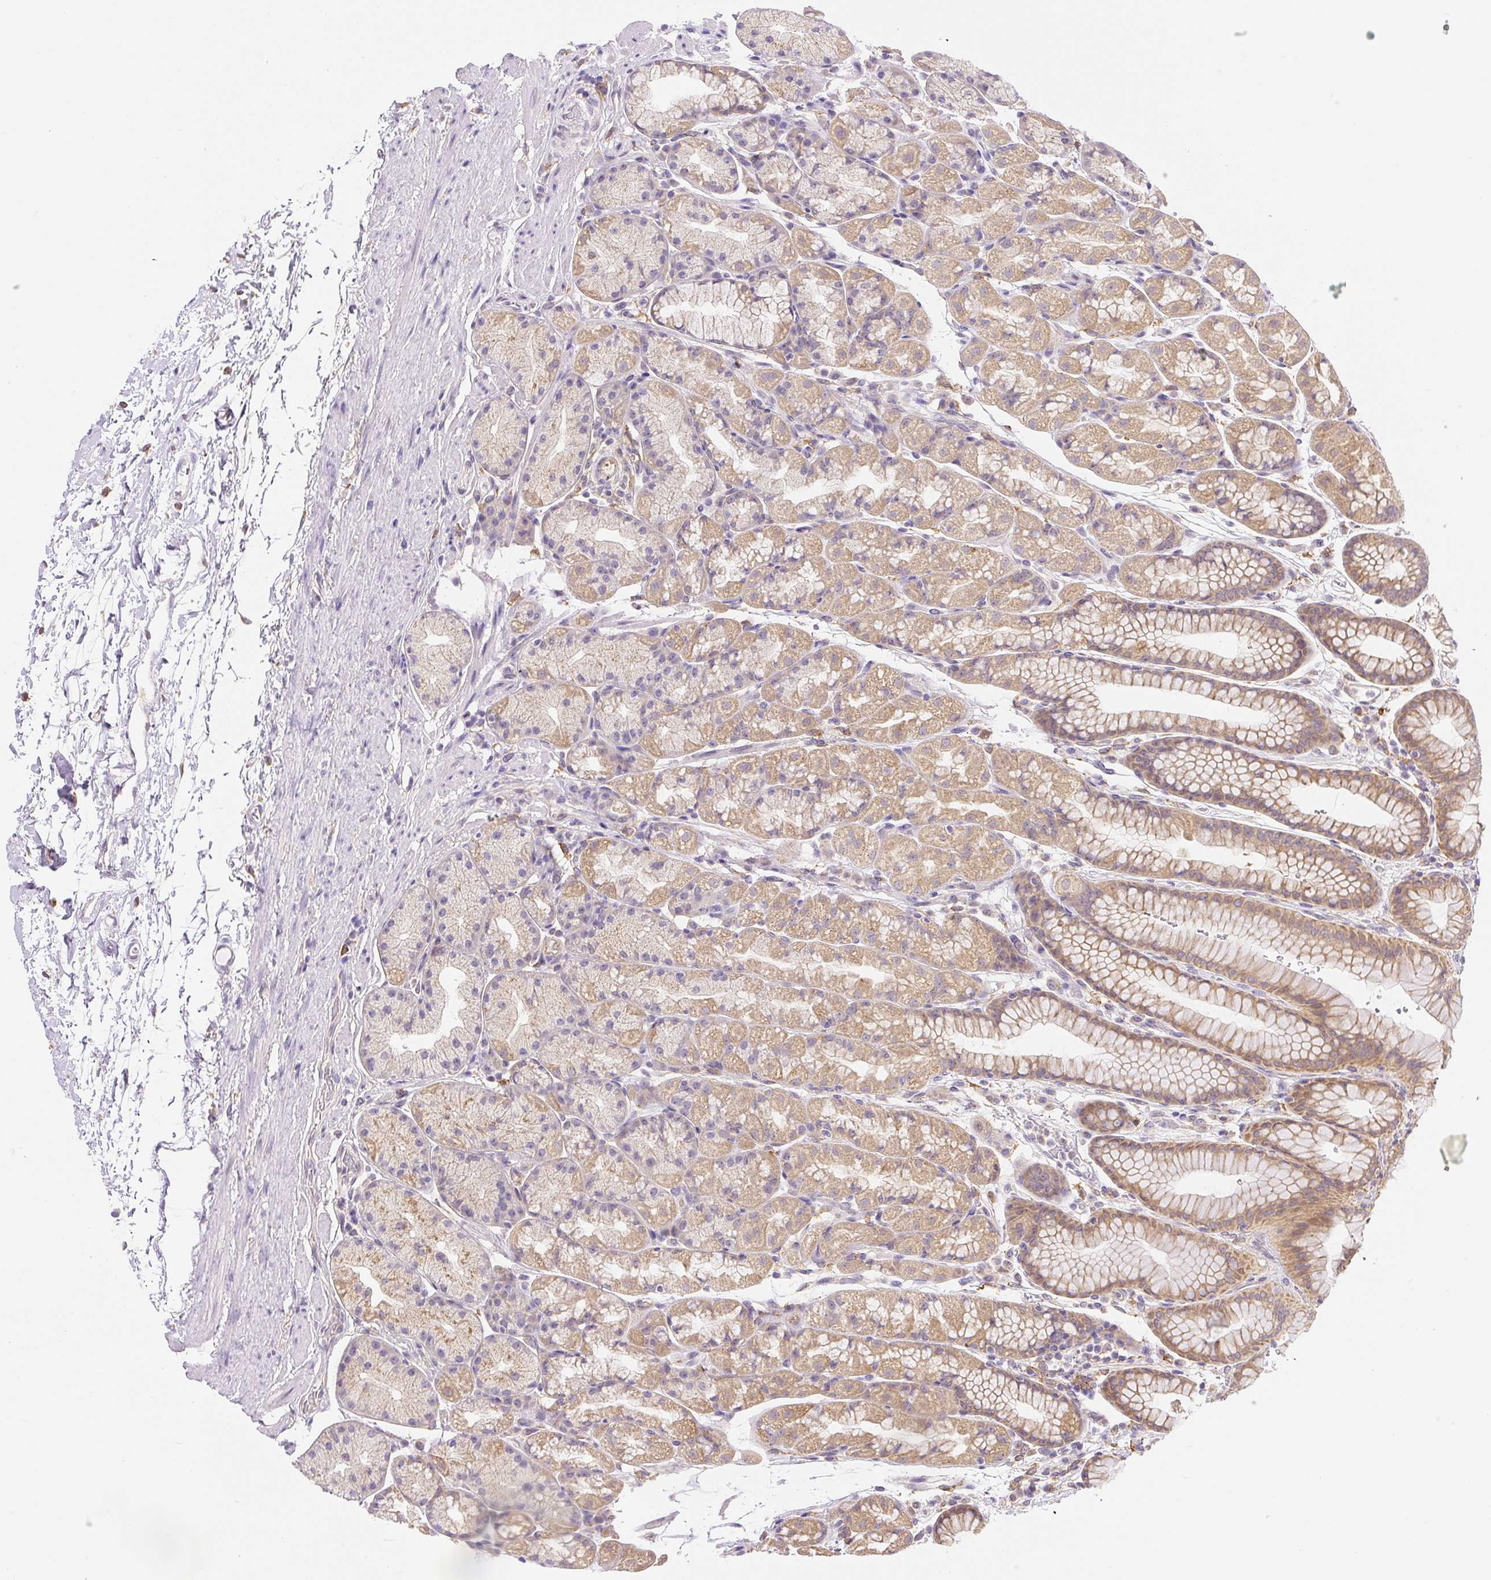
{"staining": {"intensity": "moderate", "quantity": "25%-75%", "location": "cytoplasmic/membranous"}, "tissue": "stomach", "cell_type": "Glandular cells", "image_type": "normal", "snomed": [{"axis": "morphology", "description": "Normal tissue, NOS"}, {"axis": "topography", "description": "Stomach, lower"}], "caption": "Glandular cells exhibit medium levels of moderate cytoplasmic/membranous positivity in about 25%-75% of cells in benign stomach.", "gene": "PLA2G4A", "patient": {"sex": "male", "age": 67}}